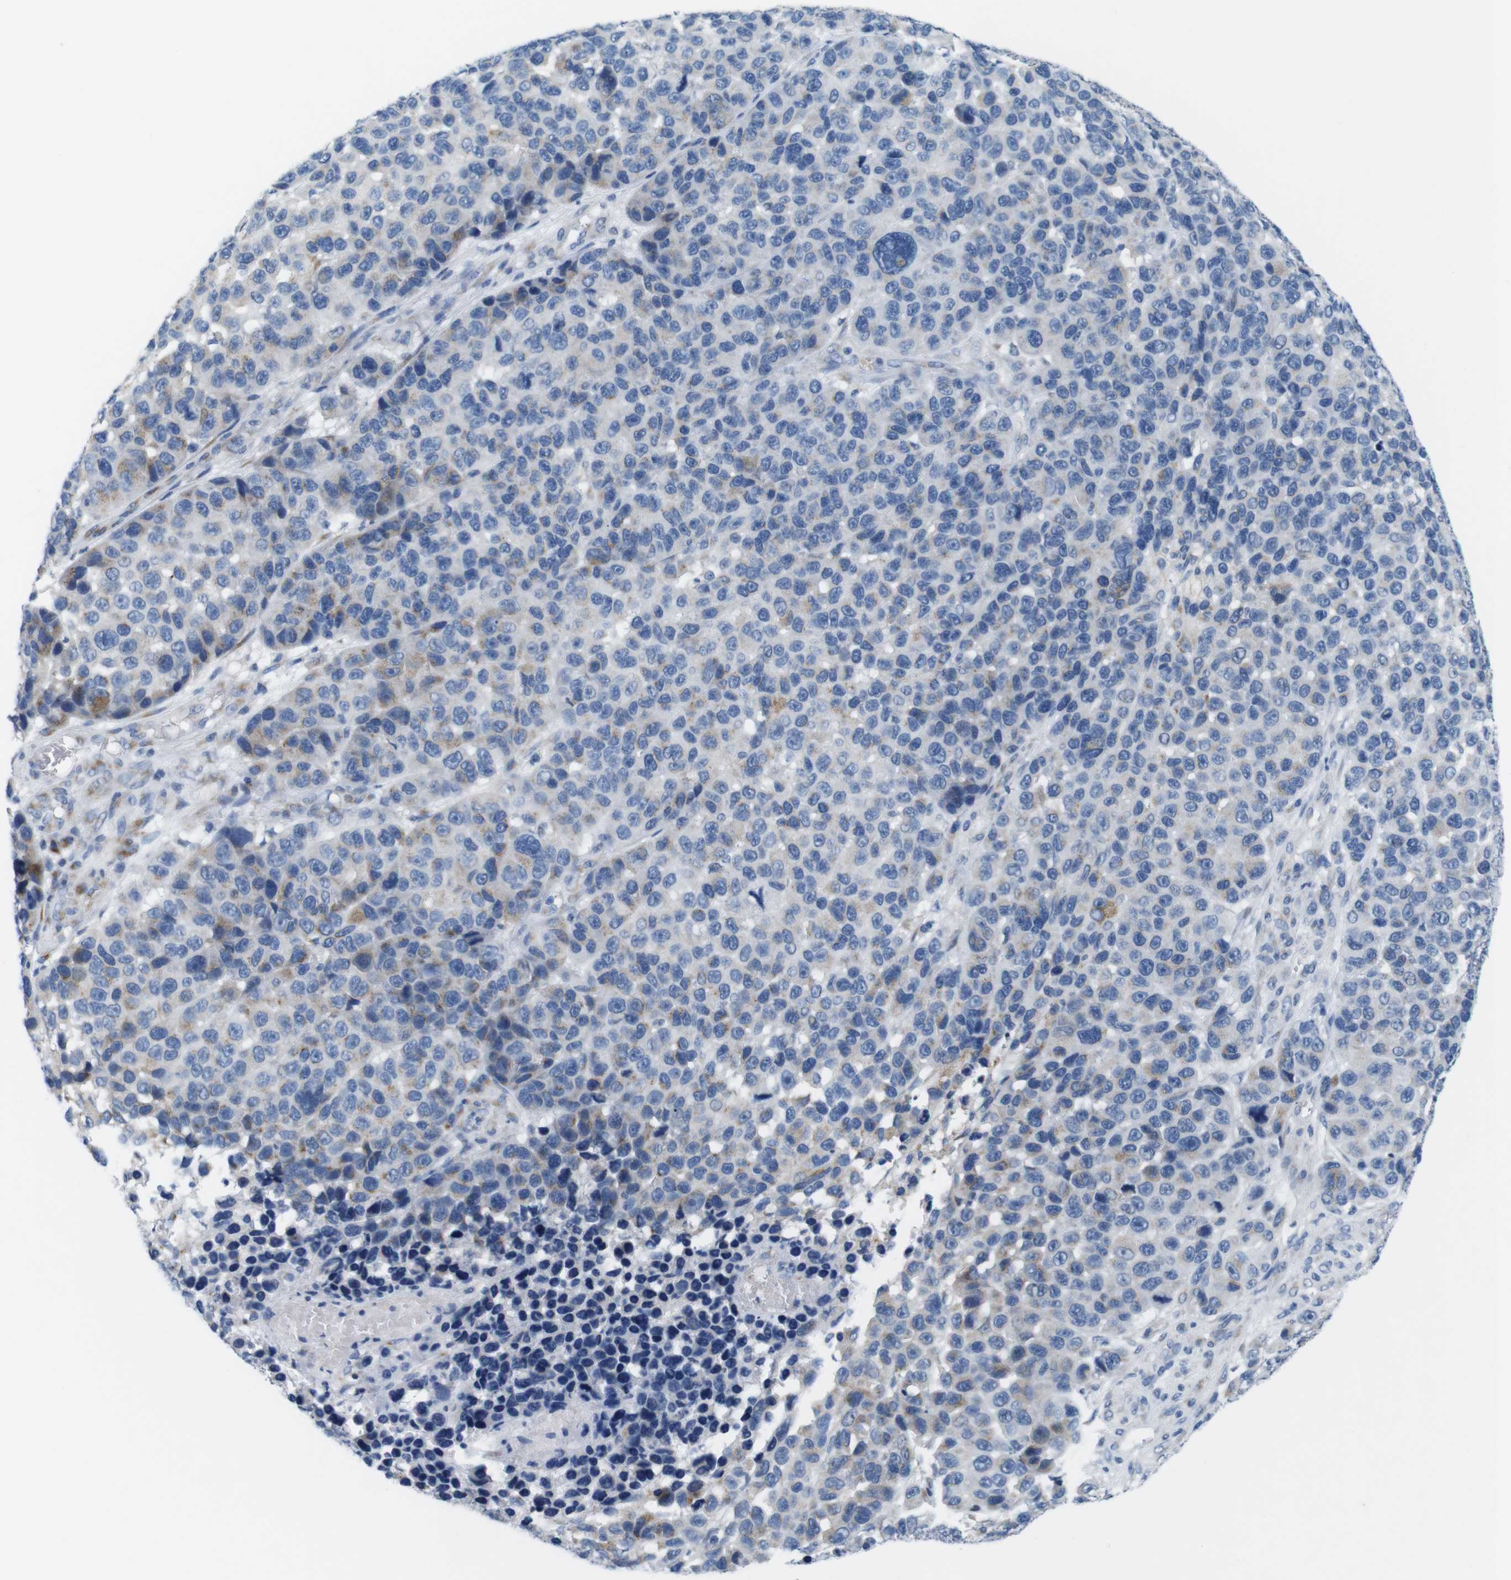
{"staining": {"intensity": "moderate", "quantity": "<25%", "location": "cytoplasmic/membranous"}, "tissue": "melanoma", "cell_type": "Tumor cells", "image_type": "cancer", "snomed": [{"axis": "morphology", "description": "Malignant melanoma, NOS"}, {"axis": "topography", "description": "Skin"}], "caption": "Moderate cytoplasmic/membranous positivity is identified in about <25% of tumor cells in malignant melanoma.", "gene": "GOLGA2", "patient": {"sex": "male", "age": 53}}